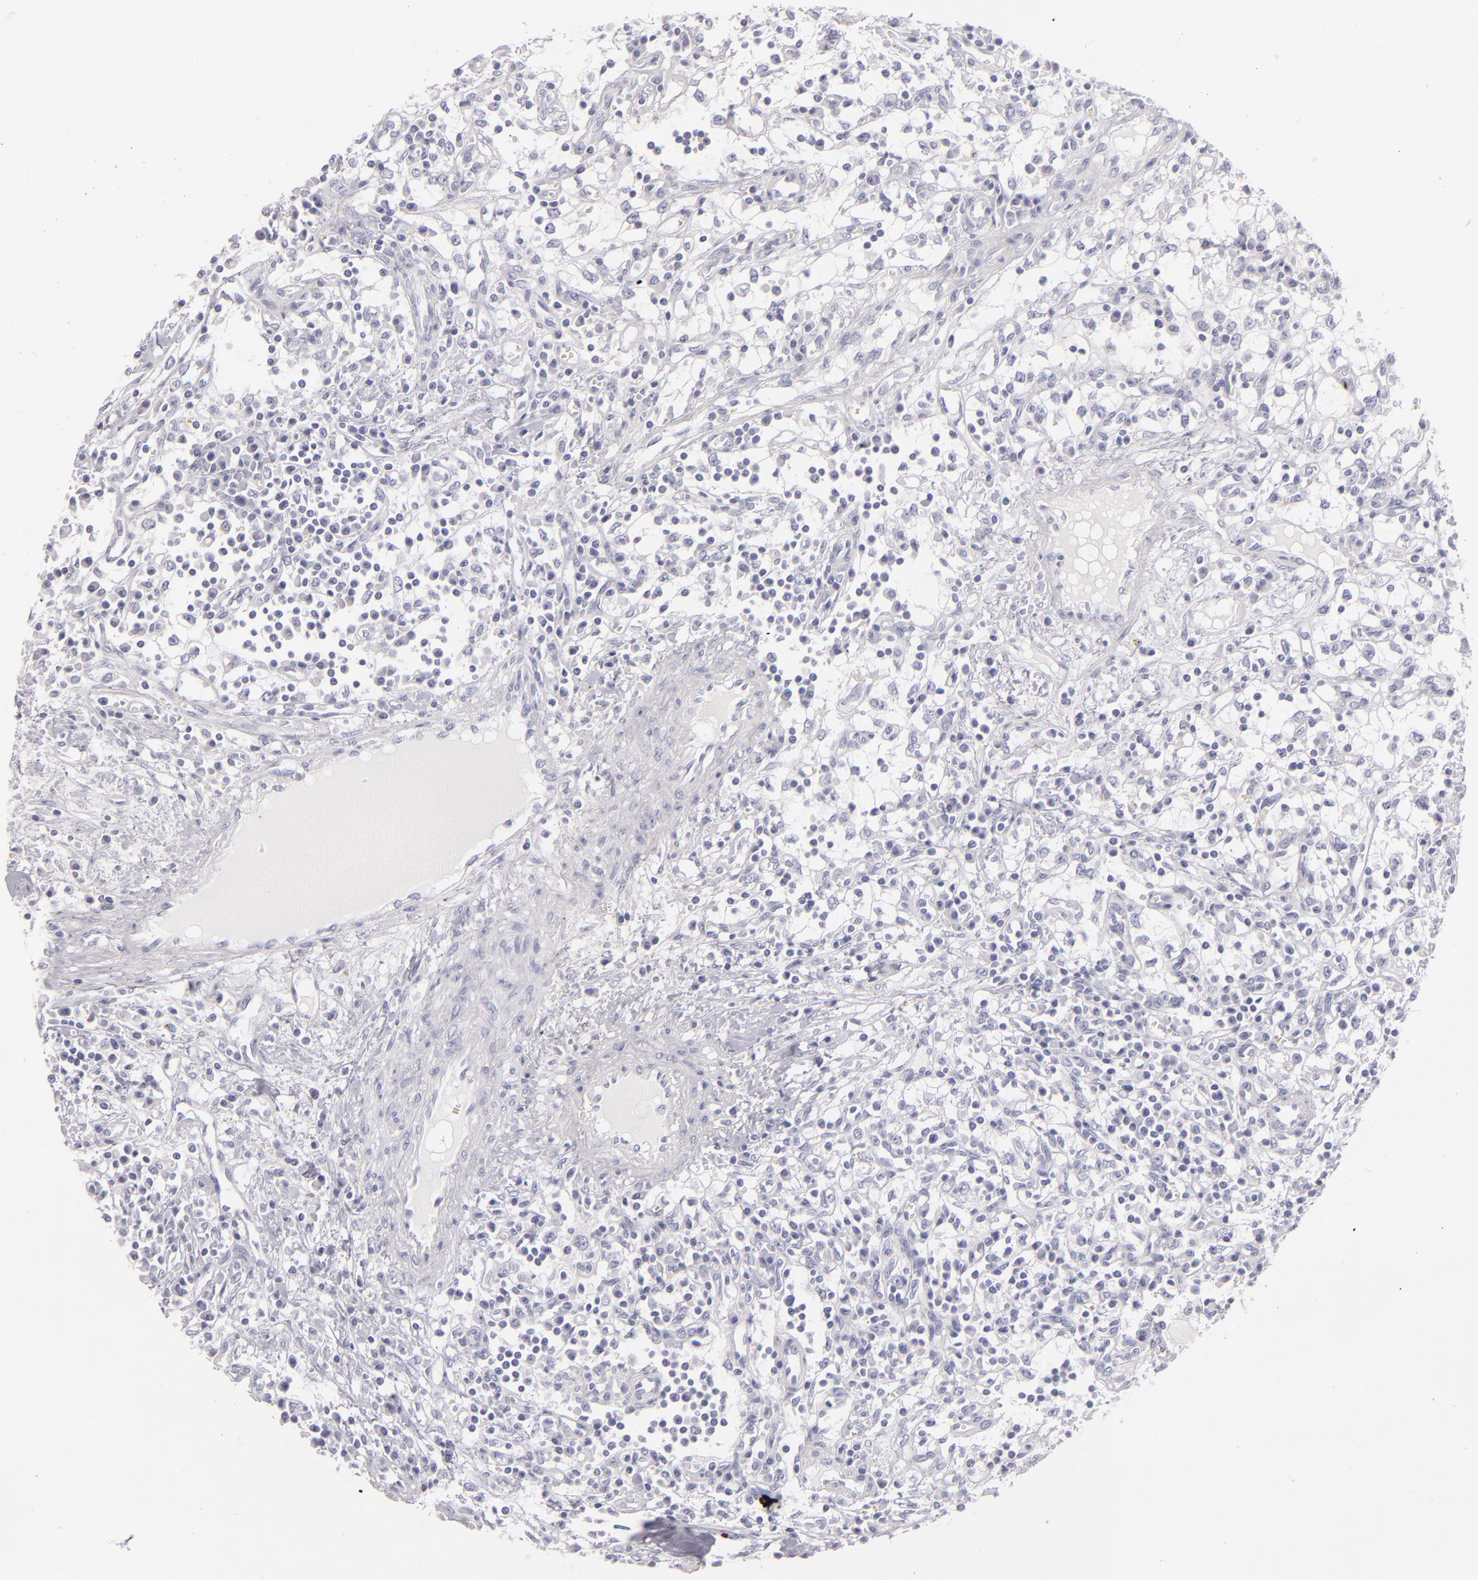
{"staining": {"intensity": "negative", "quantity": "none", "location": "none"}, "tissue": "renal cancer", "cell_type": "Tumor cells", "image_type": "cancer", "snomed": [{"axis": "morphology", "description": "Adenocarcinoma, NOS"}, {"axis": "topography", "description": "Kidney"}], "caption": "High magnification brightfield microscopy of renal cancer (adenocarcinoma) stained with DAB (3,3'-diaminobenzidine) (brown) and counterstained with hematoxylin (blue): tumor cells show no significant expression.", "gene": "FABP1", "patient": {"sex": "male", "age": 82}}